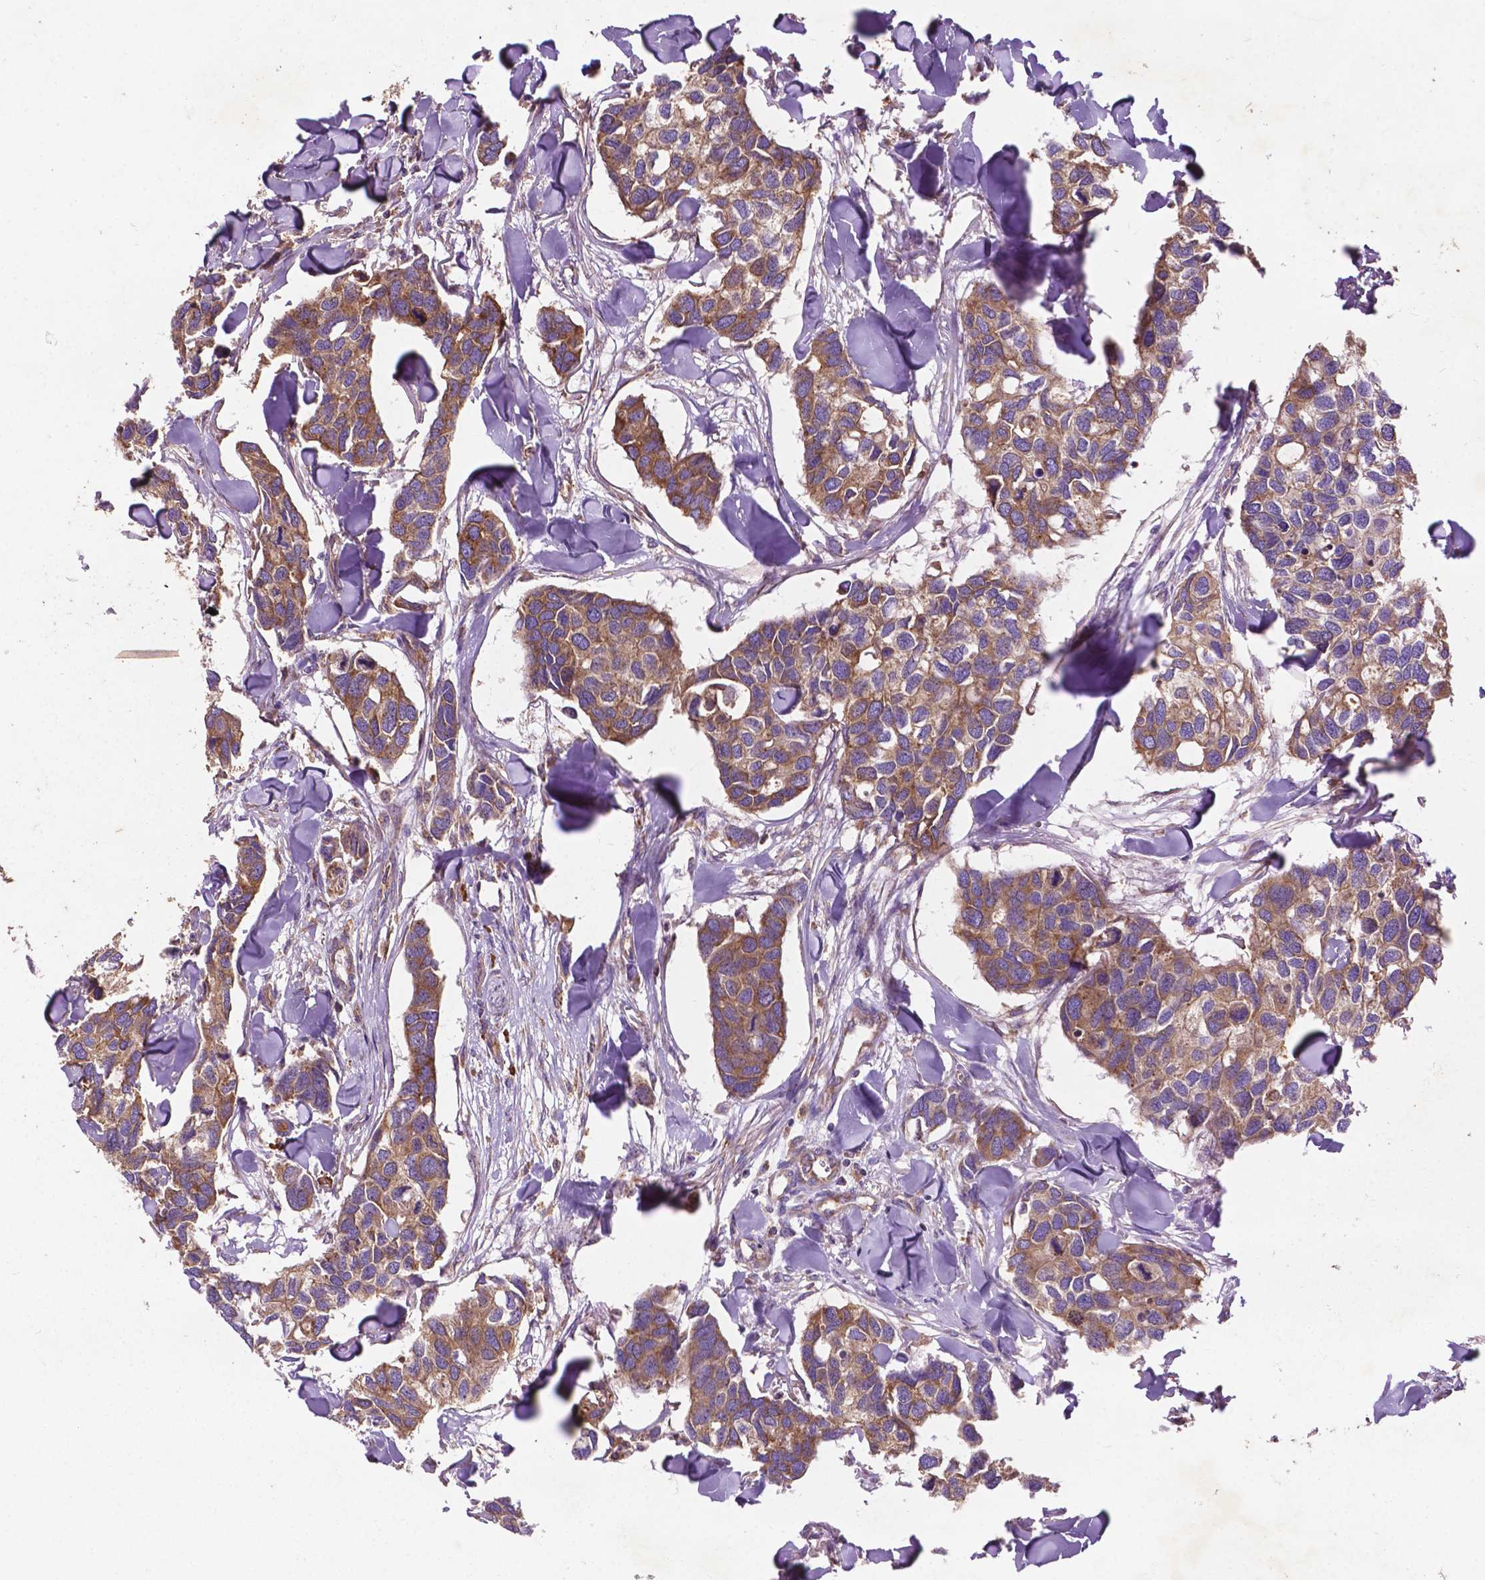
{"staining": {"intensity": "moderate", "quantity": ">75%", "location": "cytoplasmic/membranous"}, "tissue": "breast cancer", "cell_type": "Tumor cells", "image_type": "cancer", "snomed": [{"axis": "morphology", "description": "Duct carcinoma"}, {"axis": "topography", "description": "Breast"}], "caption": "This image shows breast cancer (infiltrating ductal carcinoma) stained with immunohistochemistry to label a protein in brown. The cytoplasmic/membranous of tumor cells show moderate positivity for the protein. Nuclei are counter-stained blue.", "gene": "CCDC71L", "patient": {"sex": "female", "age": 83}}